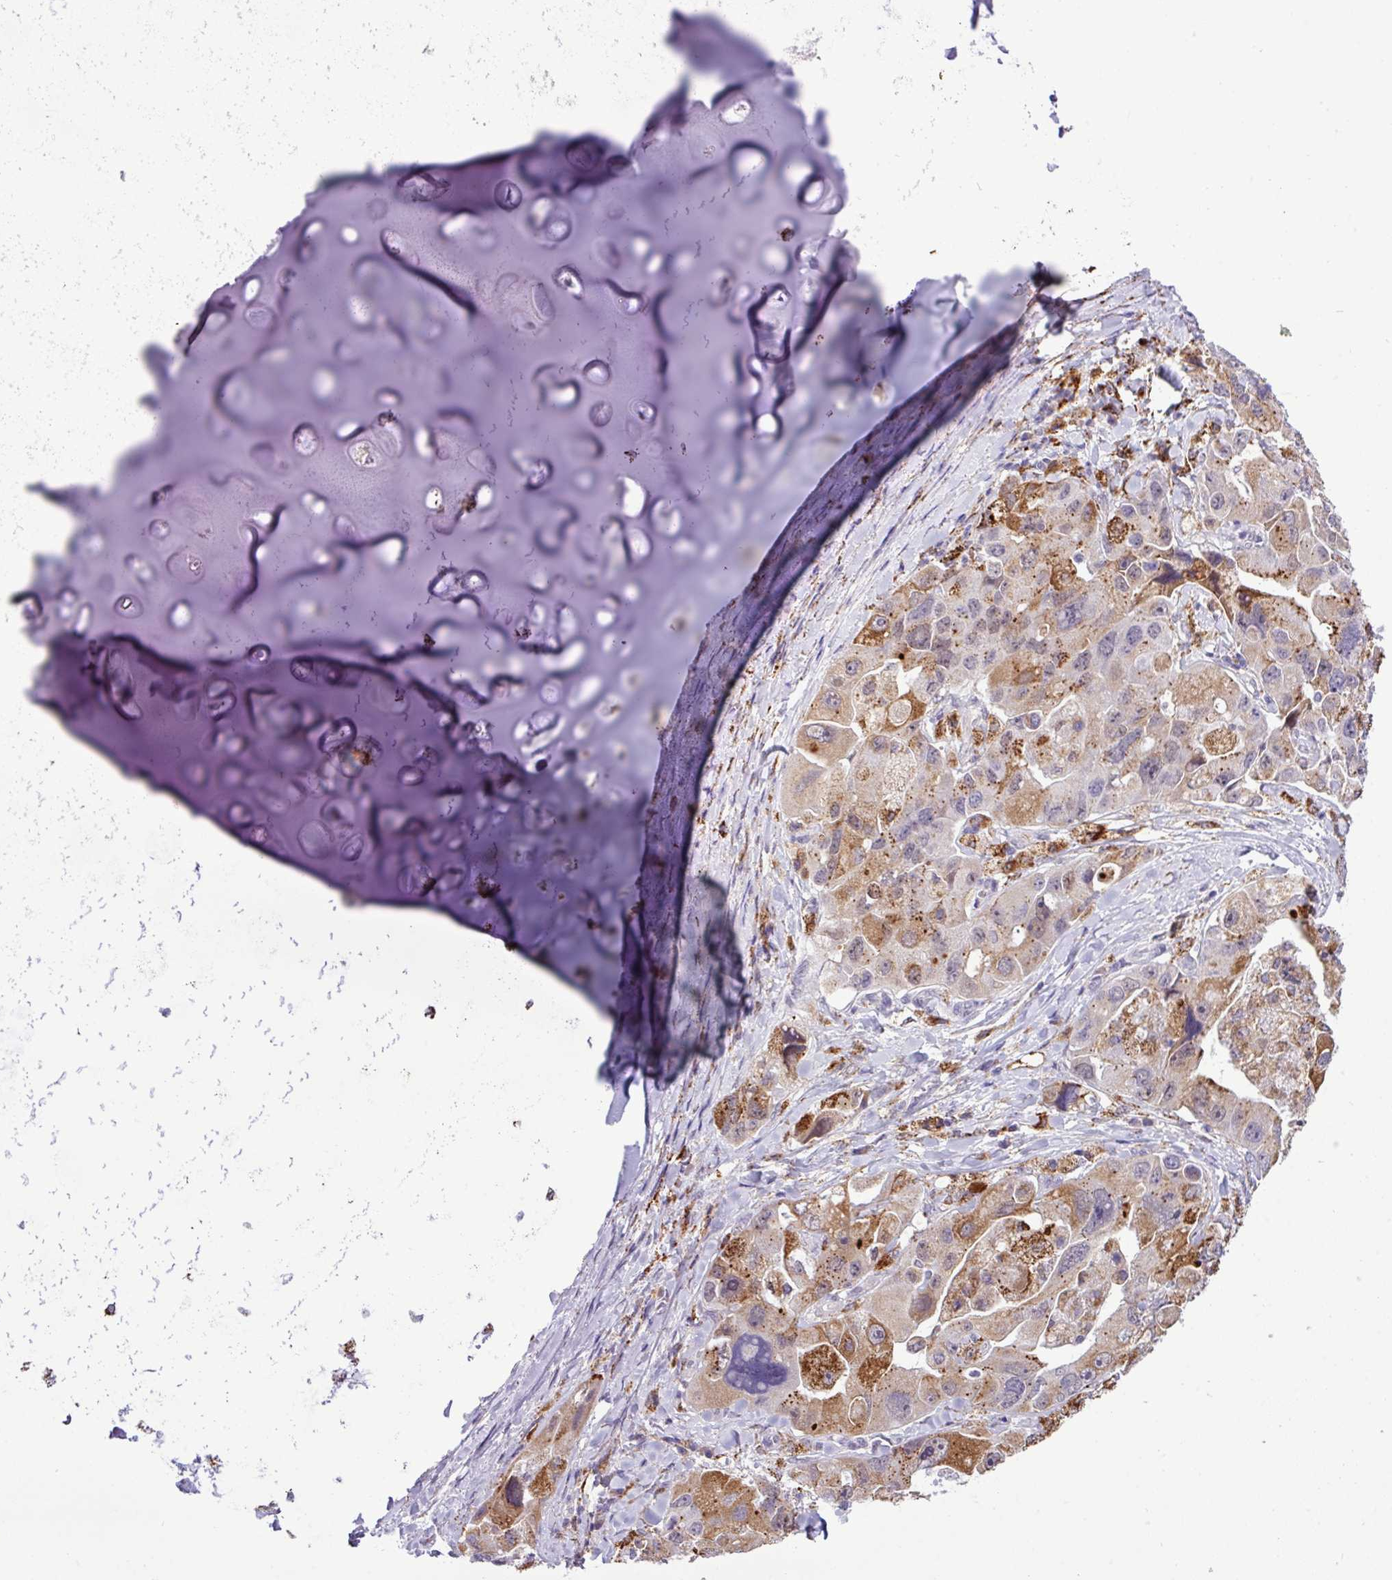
{"staining": {"intensity": "moderate", "quantity": "25%-75%", "location": "cytoplasmic/membranous"}, "tissue": "lung cancer", "cell_type": "Tumor cells", "image_type": "cancer", "snomed": [{"axis": "morphology", "description": "Adenocarcinoma, NOS"}, {"axis": "topography", "description": "Lung"}], "caption": "An IHC micrograph of tumor tissue is shown. Protein staining in brown labels moderate cytoplasmic/membranous positivity in adenocarcinoma (lung) within tumor cells. Using DAB (3,3'-diaminobenzidine) (brown) and hematoxylin (blue) stains, captured at high magnification using brightfield microscopy.", "gene": "SGPP1", "patient": {"sex": "female", "age": 54}}